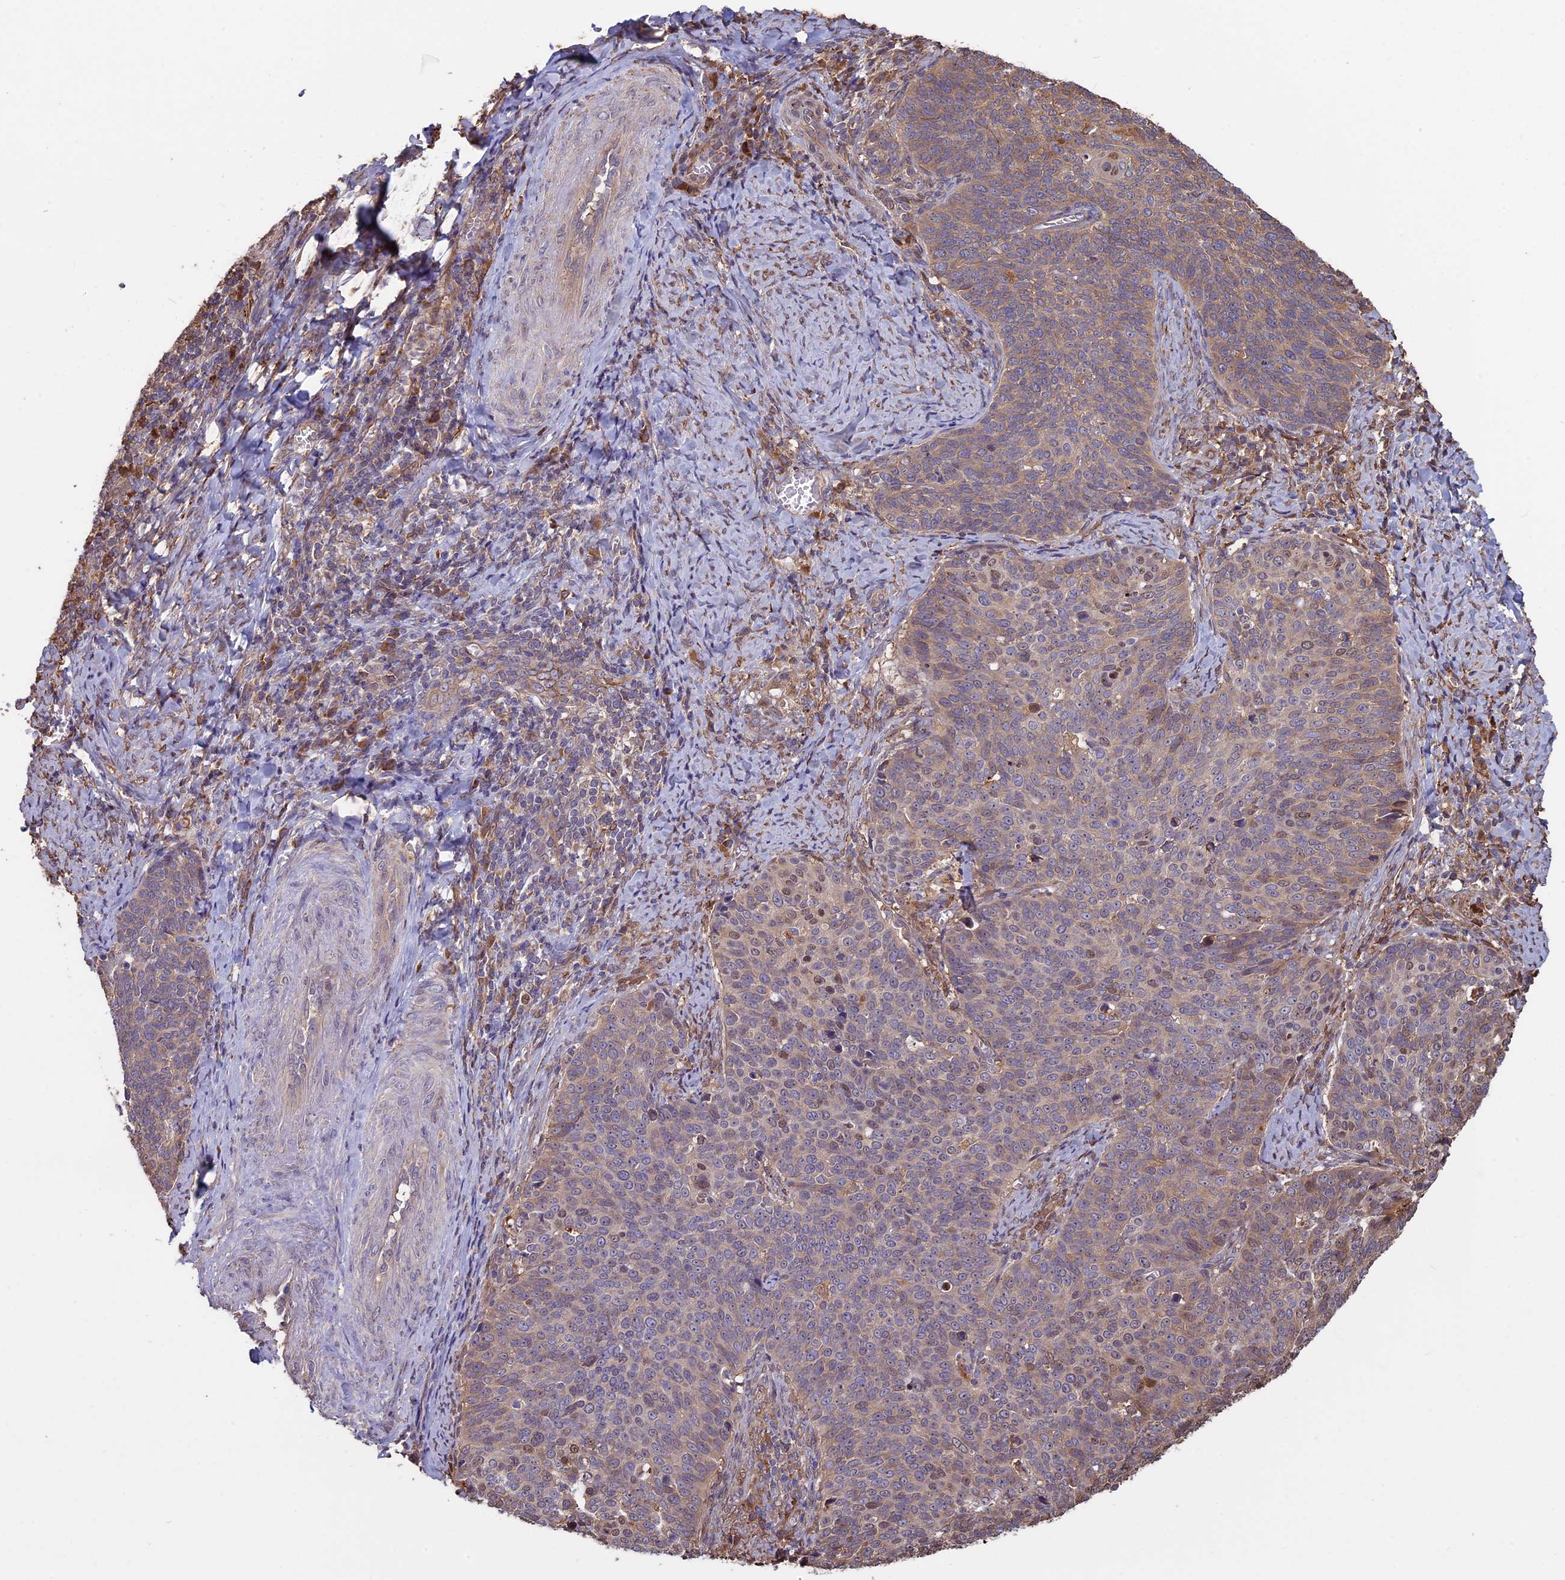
{"staining": {"intensity": "weak", "quantity": "25%-75%", "location": "cytoplasmic/membranous"}, "tissue": "cervical cancer", "cell_type": "Tumor cells", "image_type": "cancer", "snomed": [{"axis": "morphology", "description": "Normal tissue, NOS"}, {"axis": "morphology", "description": "Squamous cell carcinoma, NOS"}, {"axis": "topography", "description": "Cervix"}], "caption": "Human cervical squamous cell carcinoma stained with a protein marker exhibits weak staining in tumor cells.", "gene": "VWA3A", "patient": {"sex": "female", "age": 39}}